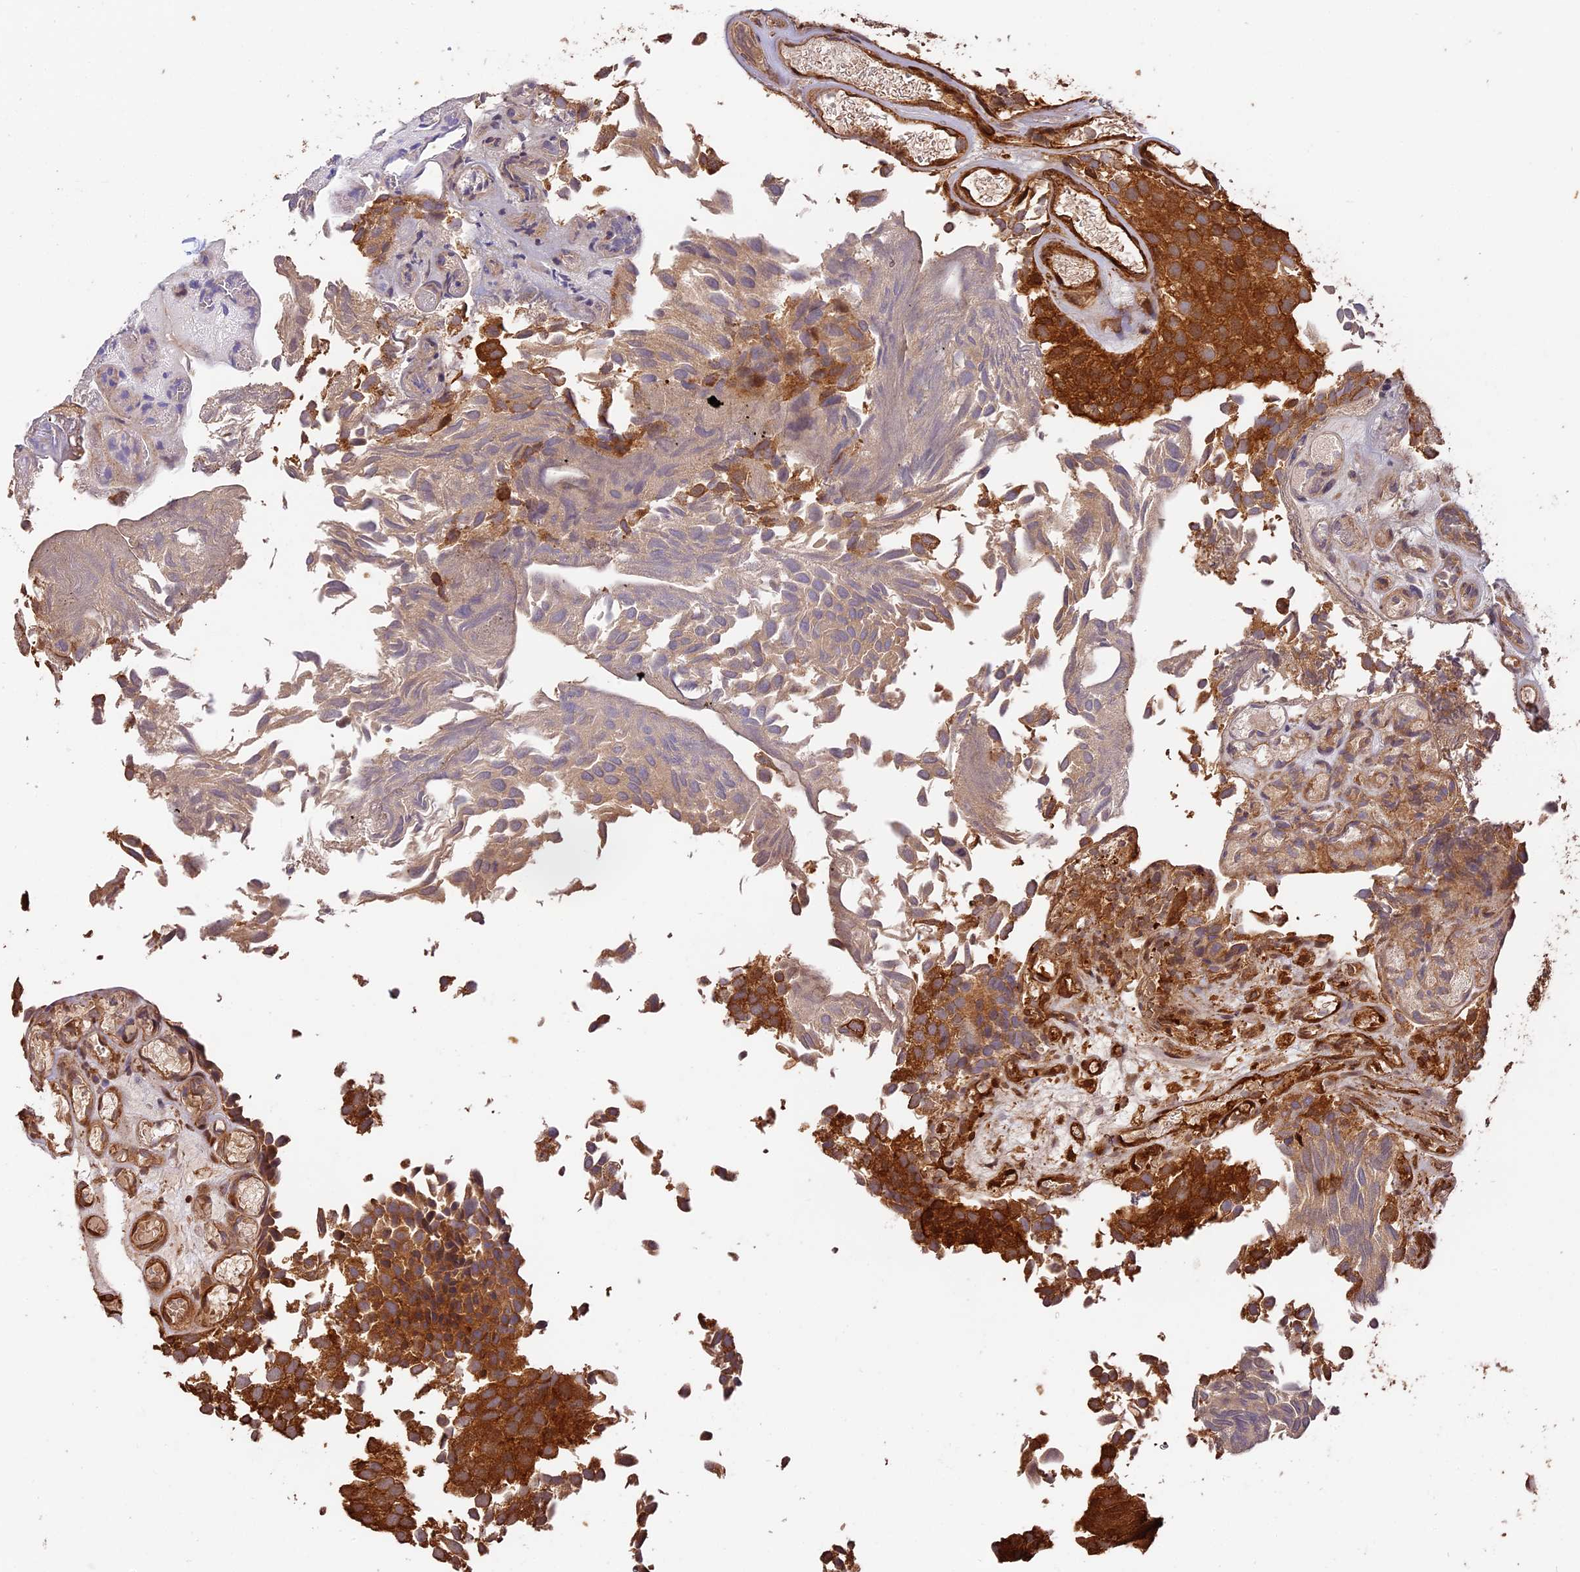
{"staining": {"intensity": "strong", "quantity": ">75%", "location": "cytoplasmic/membranous"}, "tissue": "urothelial cancer", "cell_type": "Tumor cells", "image_type": "cancer", "snomed": [{"axis": "morphology", "description": "Urothelial carcinoma, Low grade"}, {"axis": "topography", "description": "Urinary bladder"}], "caption": "This is a histology image of immunohistochemistry (IHC) staining of urothelial cancer, which shows strong staining in the cytoplasmic/membranous of tumor cells.", "gene": "PPP1R37", "patient": {"sex": "male", "age": 89}}